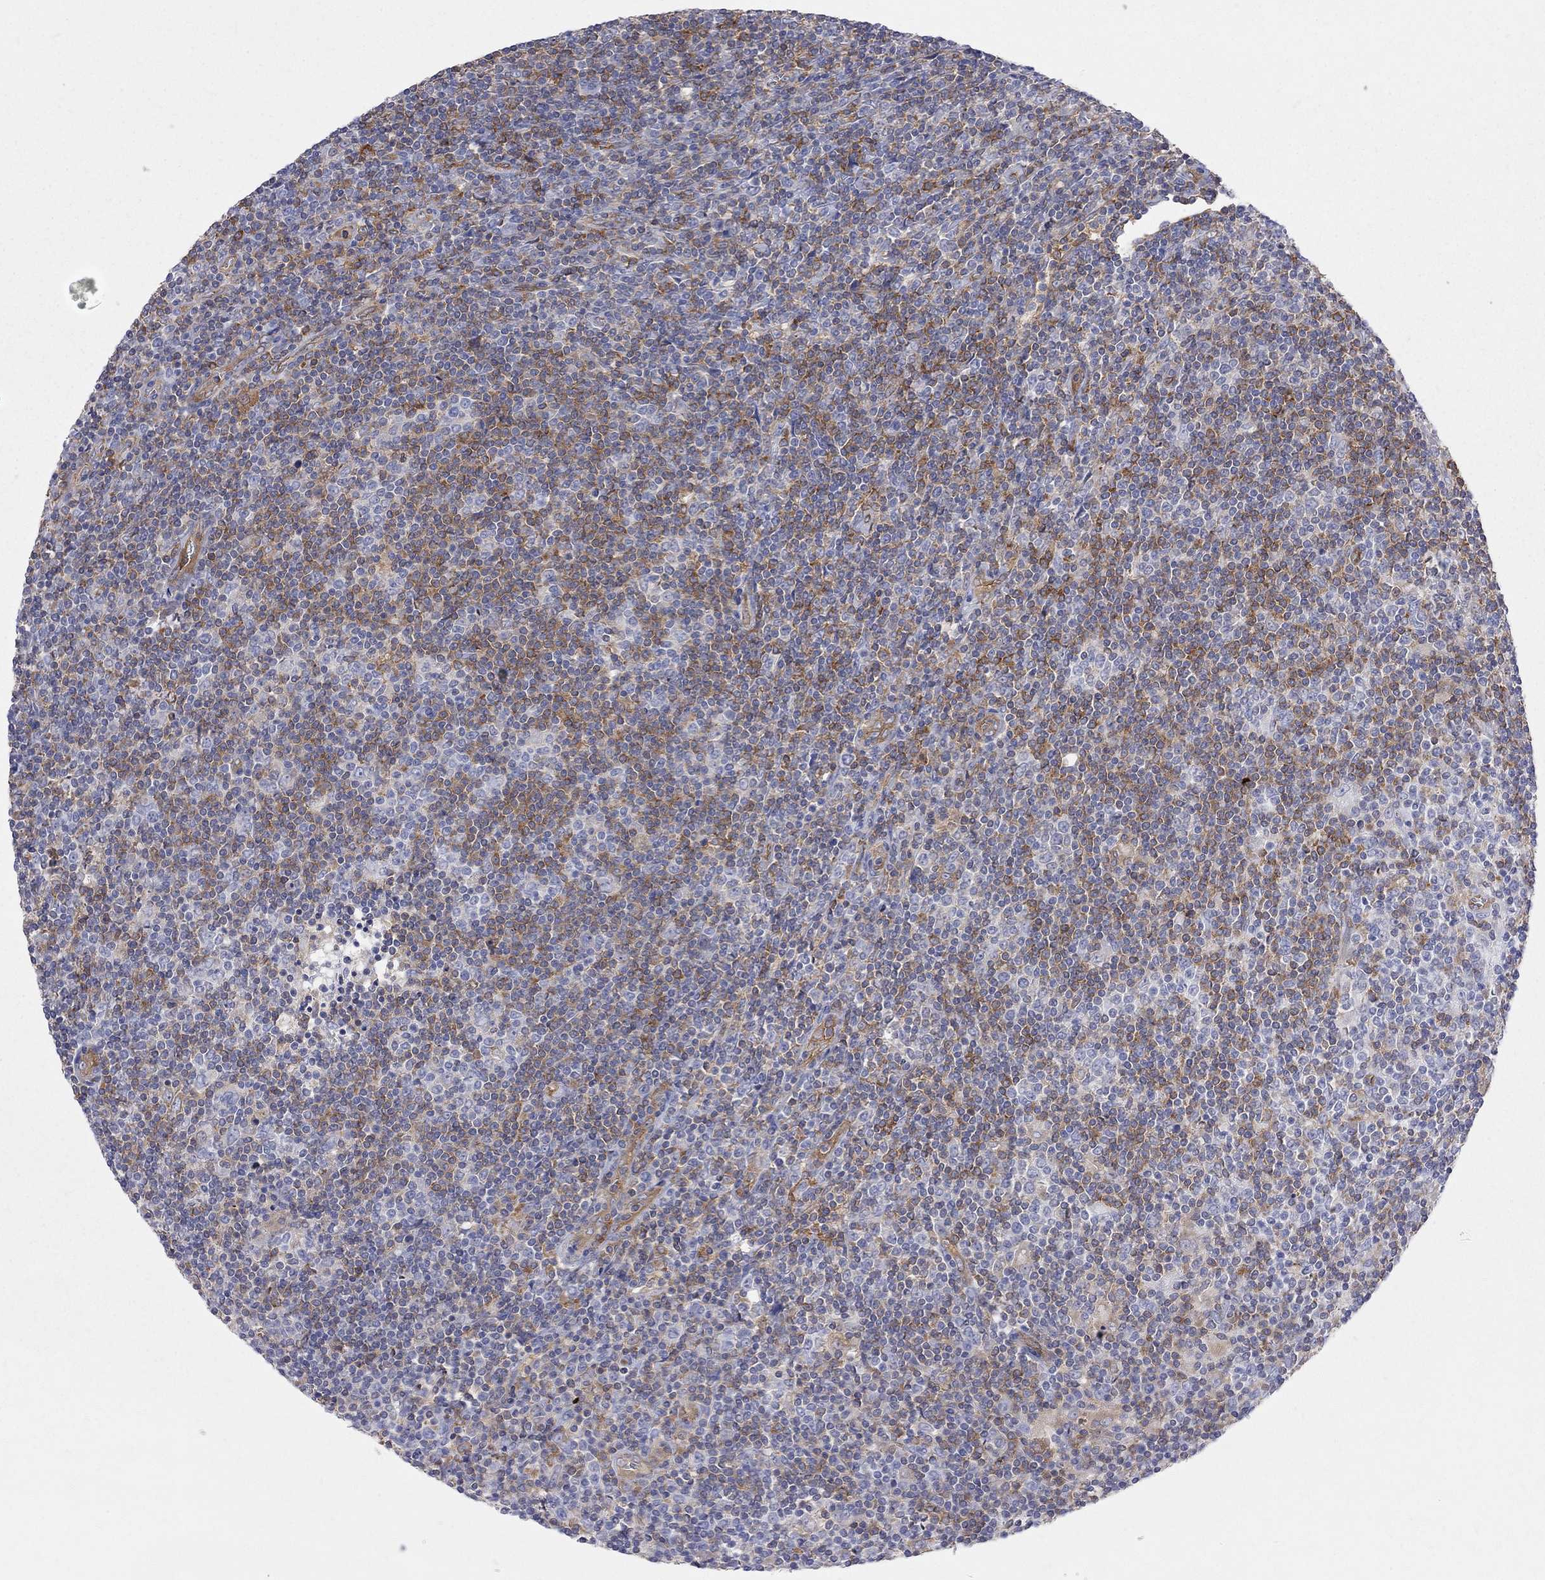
{"staining": {"intensity": "negative", "quantity": "none", "location": "none"}, "tissue": "lymphoma", "cell_type": "Tumor cells", "image_type": "cancer", "snomed": [{"axis": "morphology", "description": "Hodgkin's disease, NOS"}, {"axis": "topography", "description": "Lymph node"}], "caption": "Photomicrograph shows no protein expression in tumor cells of lymphoma tissue.", "gene": "ABI3", "patient": {"sex": "male", "age": 40}}